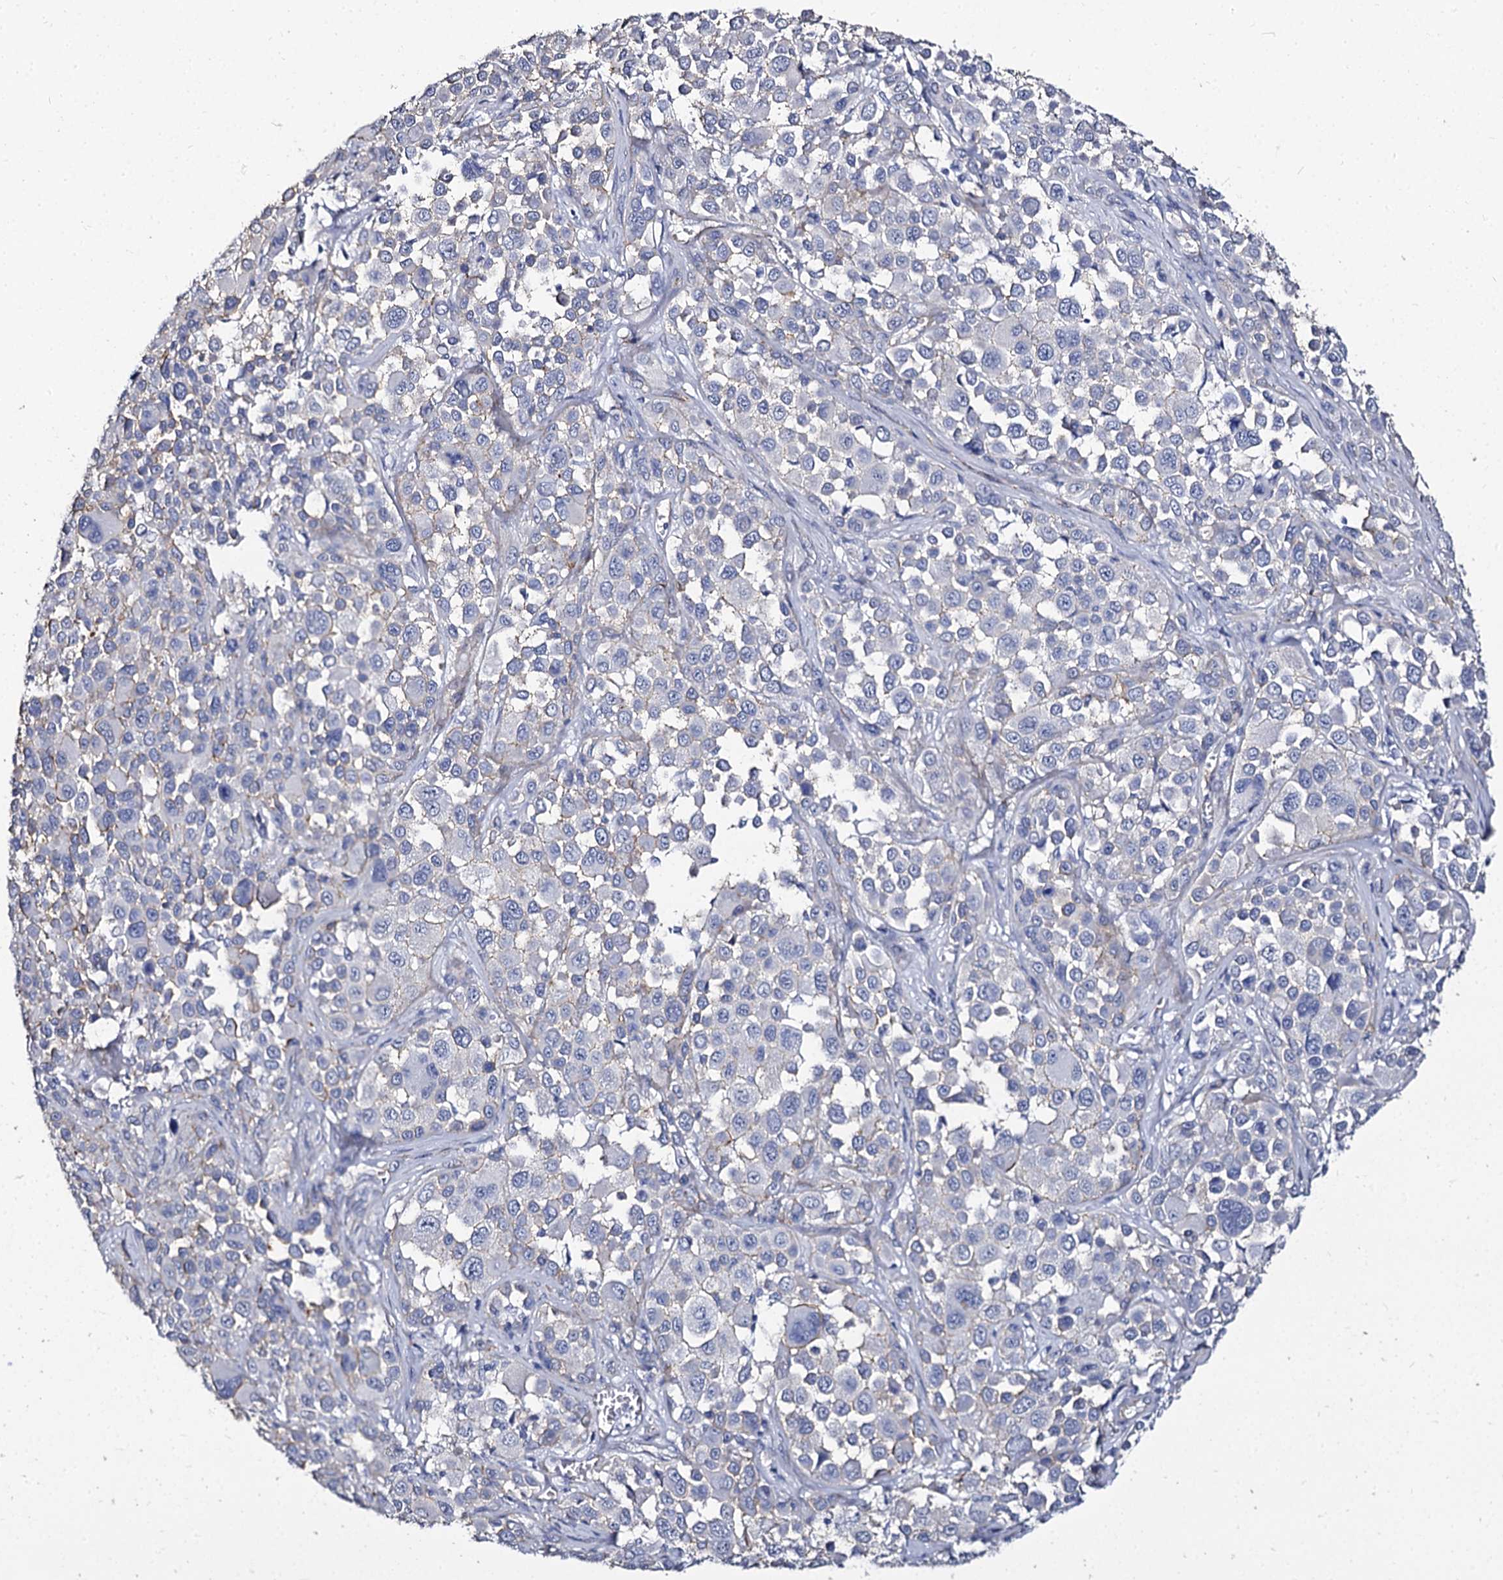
{"staining": {"intensity": "negative", "quantity": "none", "location": "none"}, "tissue": "melanoma", "cell_type": "Tumor cells", "image_type": "cancer", "snomed": [{"axis": "morphology", "description": "Malignant melanoma, NOS"}, {"axis": "topography", "description": "Skin of trunk"}], "caption": "High power microscopy histopathology image of an immunohistochemistry photomicrograph of malignant melanoma, revealing no significant staining in tumor cells.", "gene": "CBFB", "patient": {"sex": "male", "age": 71}}